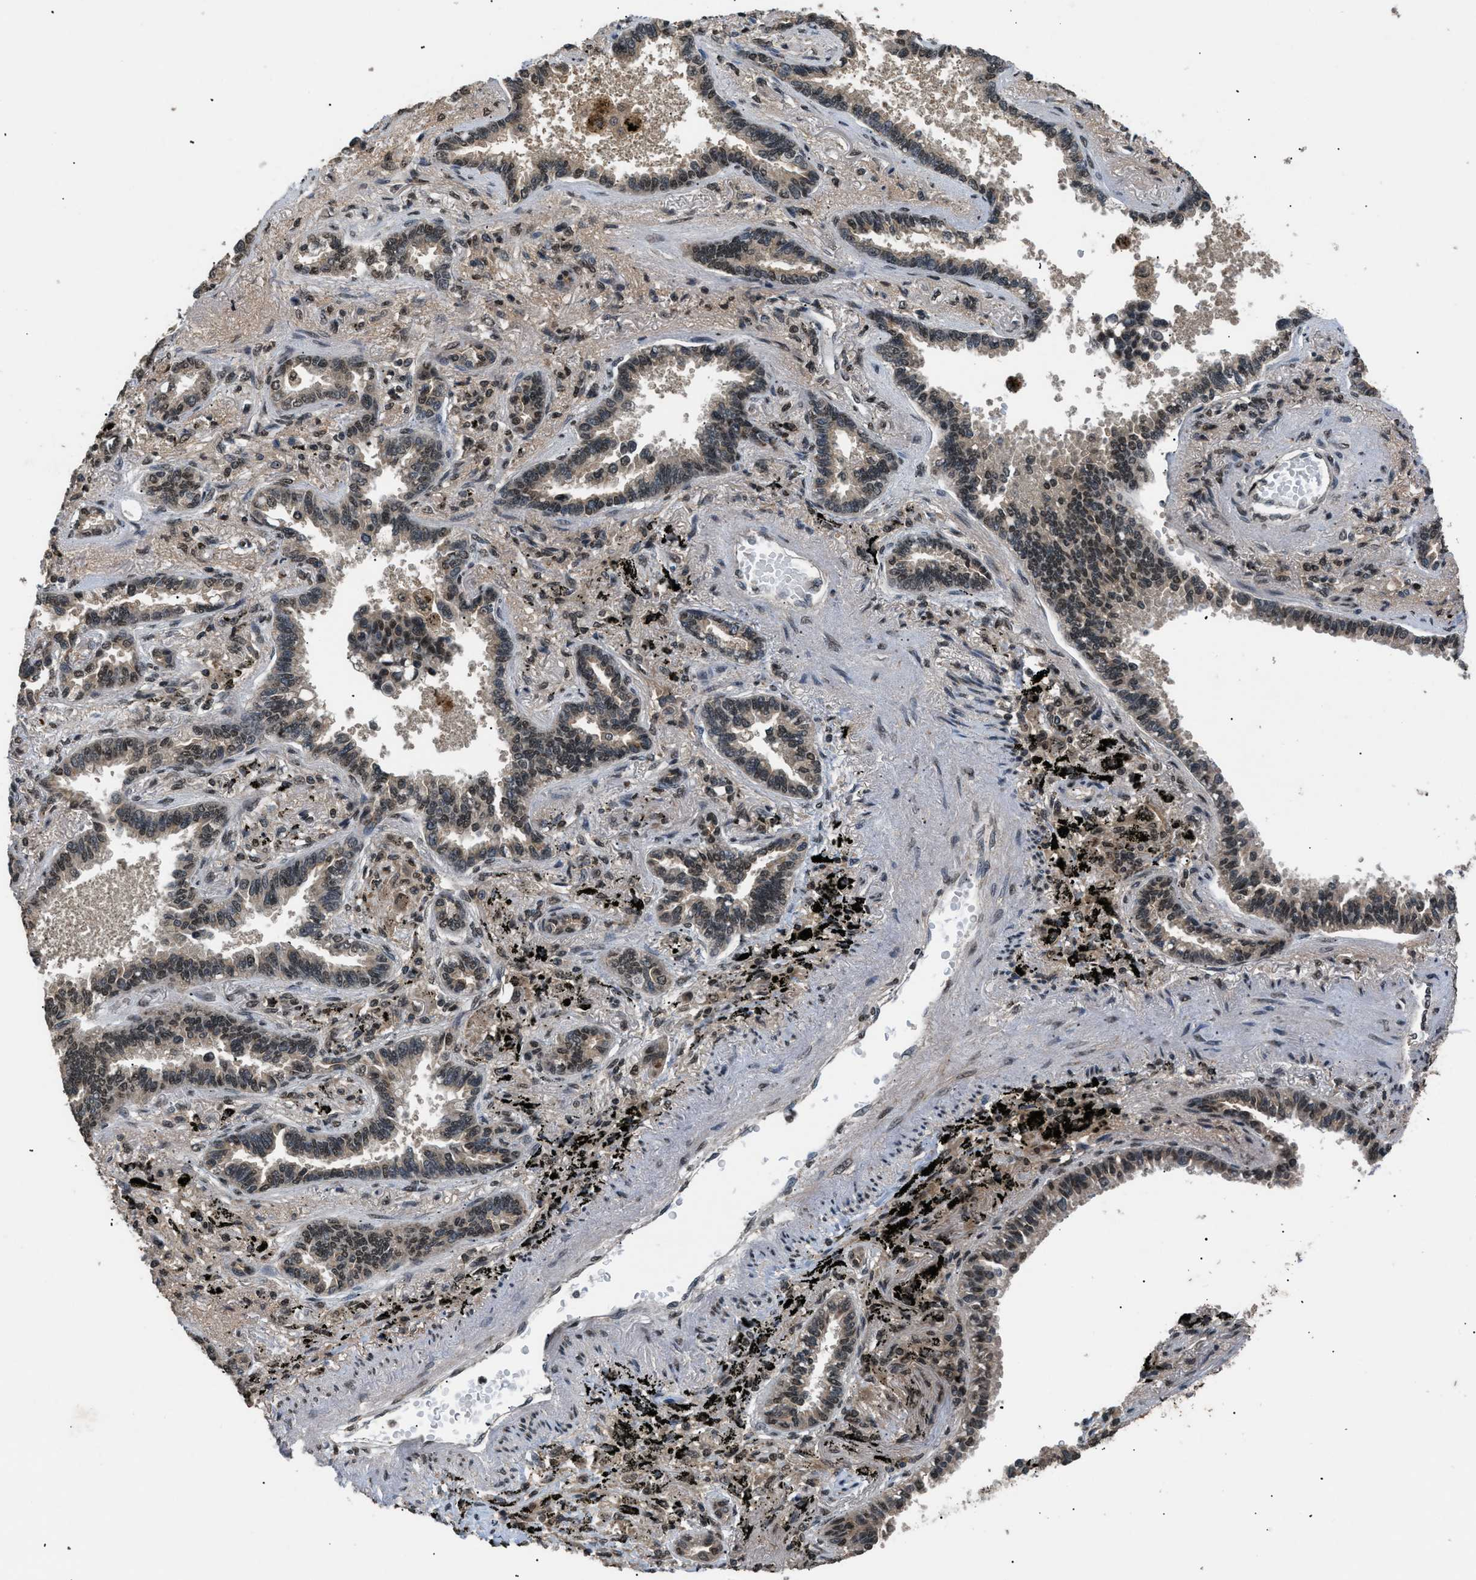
{"staining": {"intensity": "moderate", "quantity": "25%-75%", "location": "nuclear"}, "tissue": "lung cancer", "cell_type": "Tumor cells", "image_type": "cancer", "snomed": [{"axis": "morphology", "description": "Normal tissue, NOS"}, {"axis": "morphology", "description": "Adenocarcinoma, NOS"}, {"axis": "topography", "description": "Lung"}], "caption": "A photomicrograph showing moderate nuclear positivity in about 25%-75% of tumor cells in lung adenocarcinoma, as visualized by brown immunohistochemical staining.", "gene": "RBM5", "patient": {"sex": "male", "age": 59}}